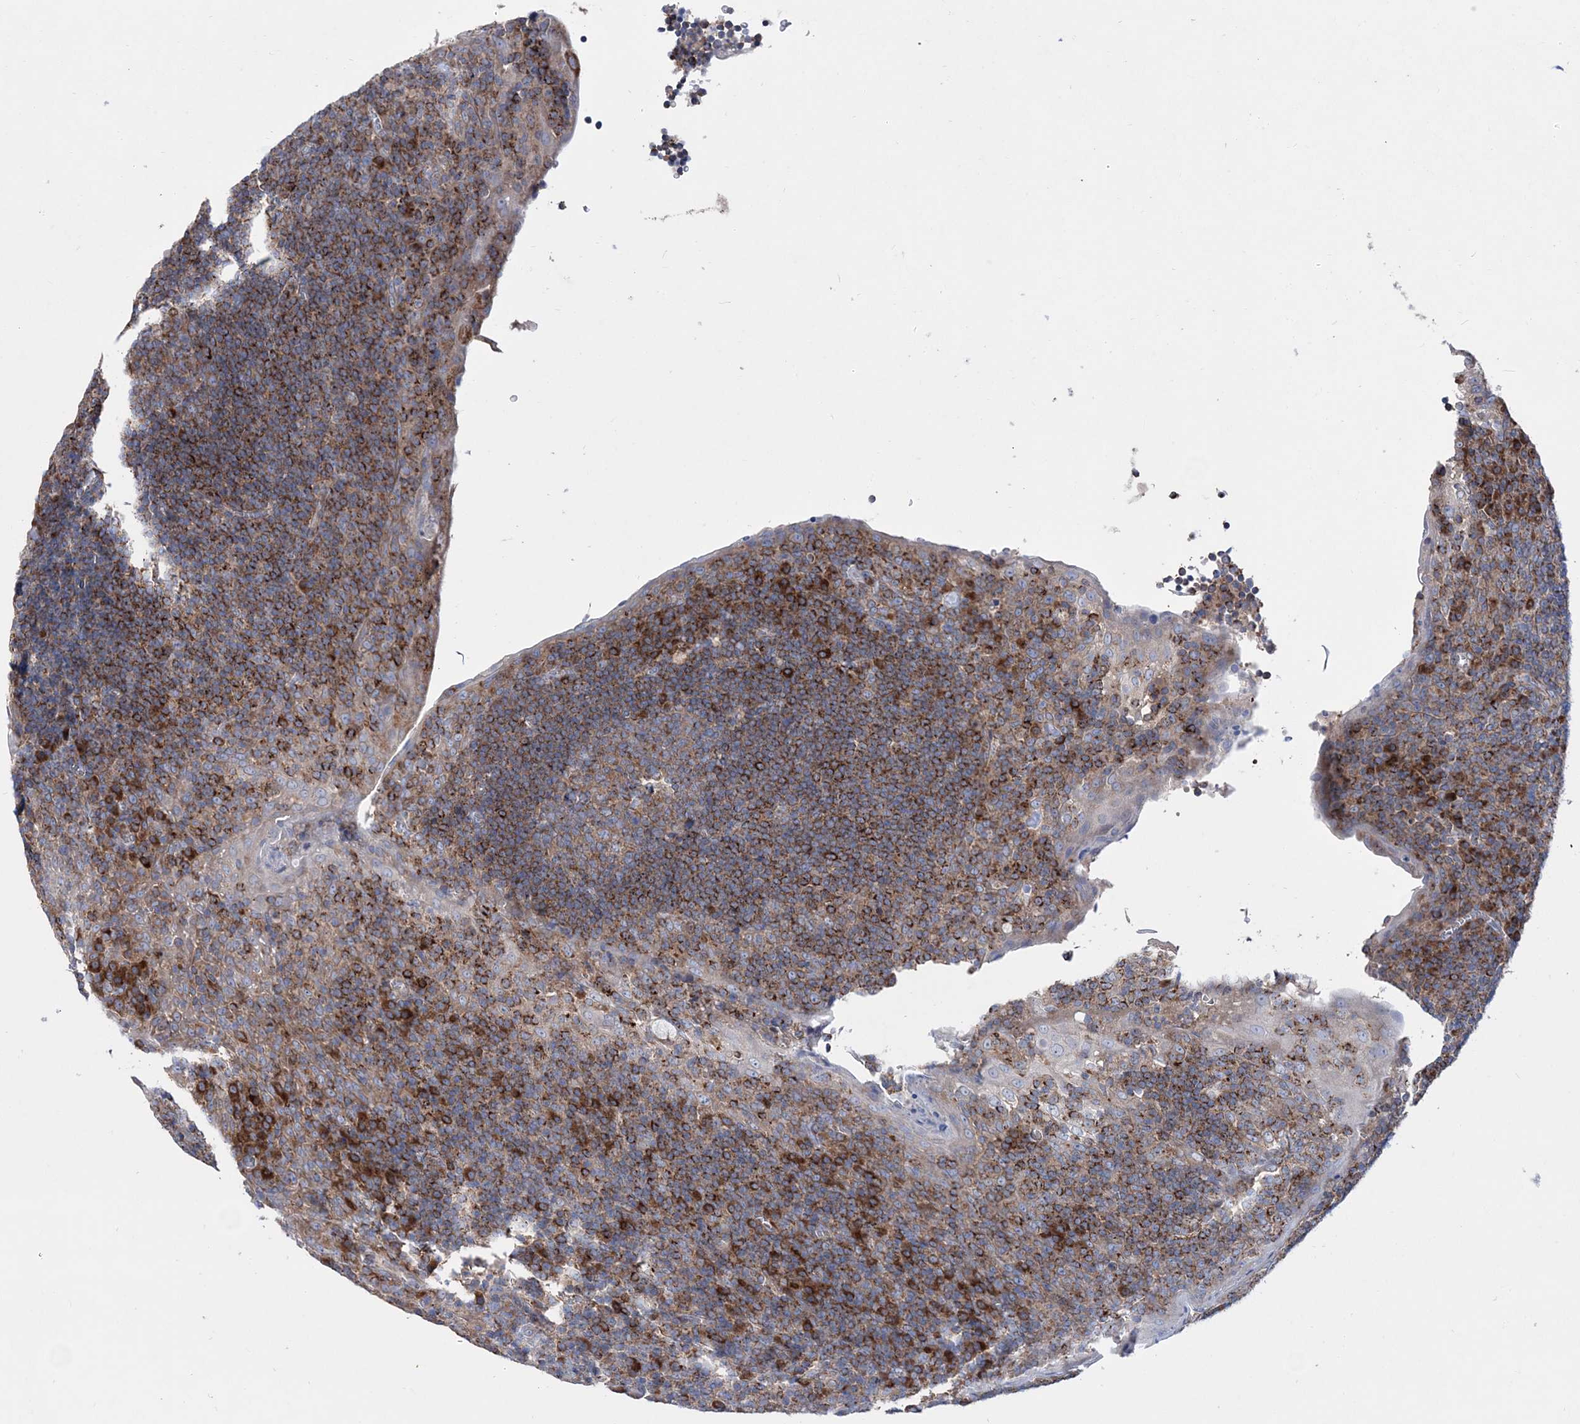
{"staining": {"intensity": "moderate", "quantity": "<25%", "location": "cytoplasmic/membranous"}, "tissue": "tonsil", "cell_type": "Germinal center cells", "image_type": "normal", "snomed": [{"axis": "morphology", "description": "Normal tissue, NOS"}, {"axis": "topography", "description": "Tonsil"}], "caption": "A micrograph of human tonsil stained for a protein exhibits moderate cytoplasmic/membranous brown staining in germinal center cells.", "gene": "NGLY1", "patient": {"sex": "male", "age": 37}}